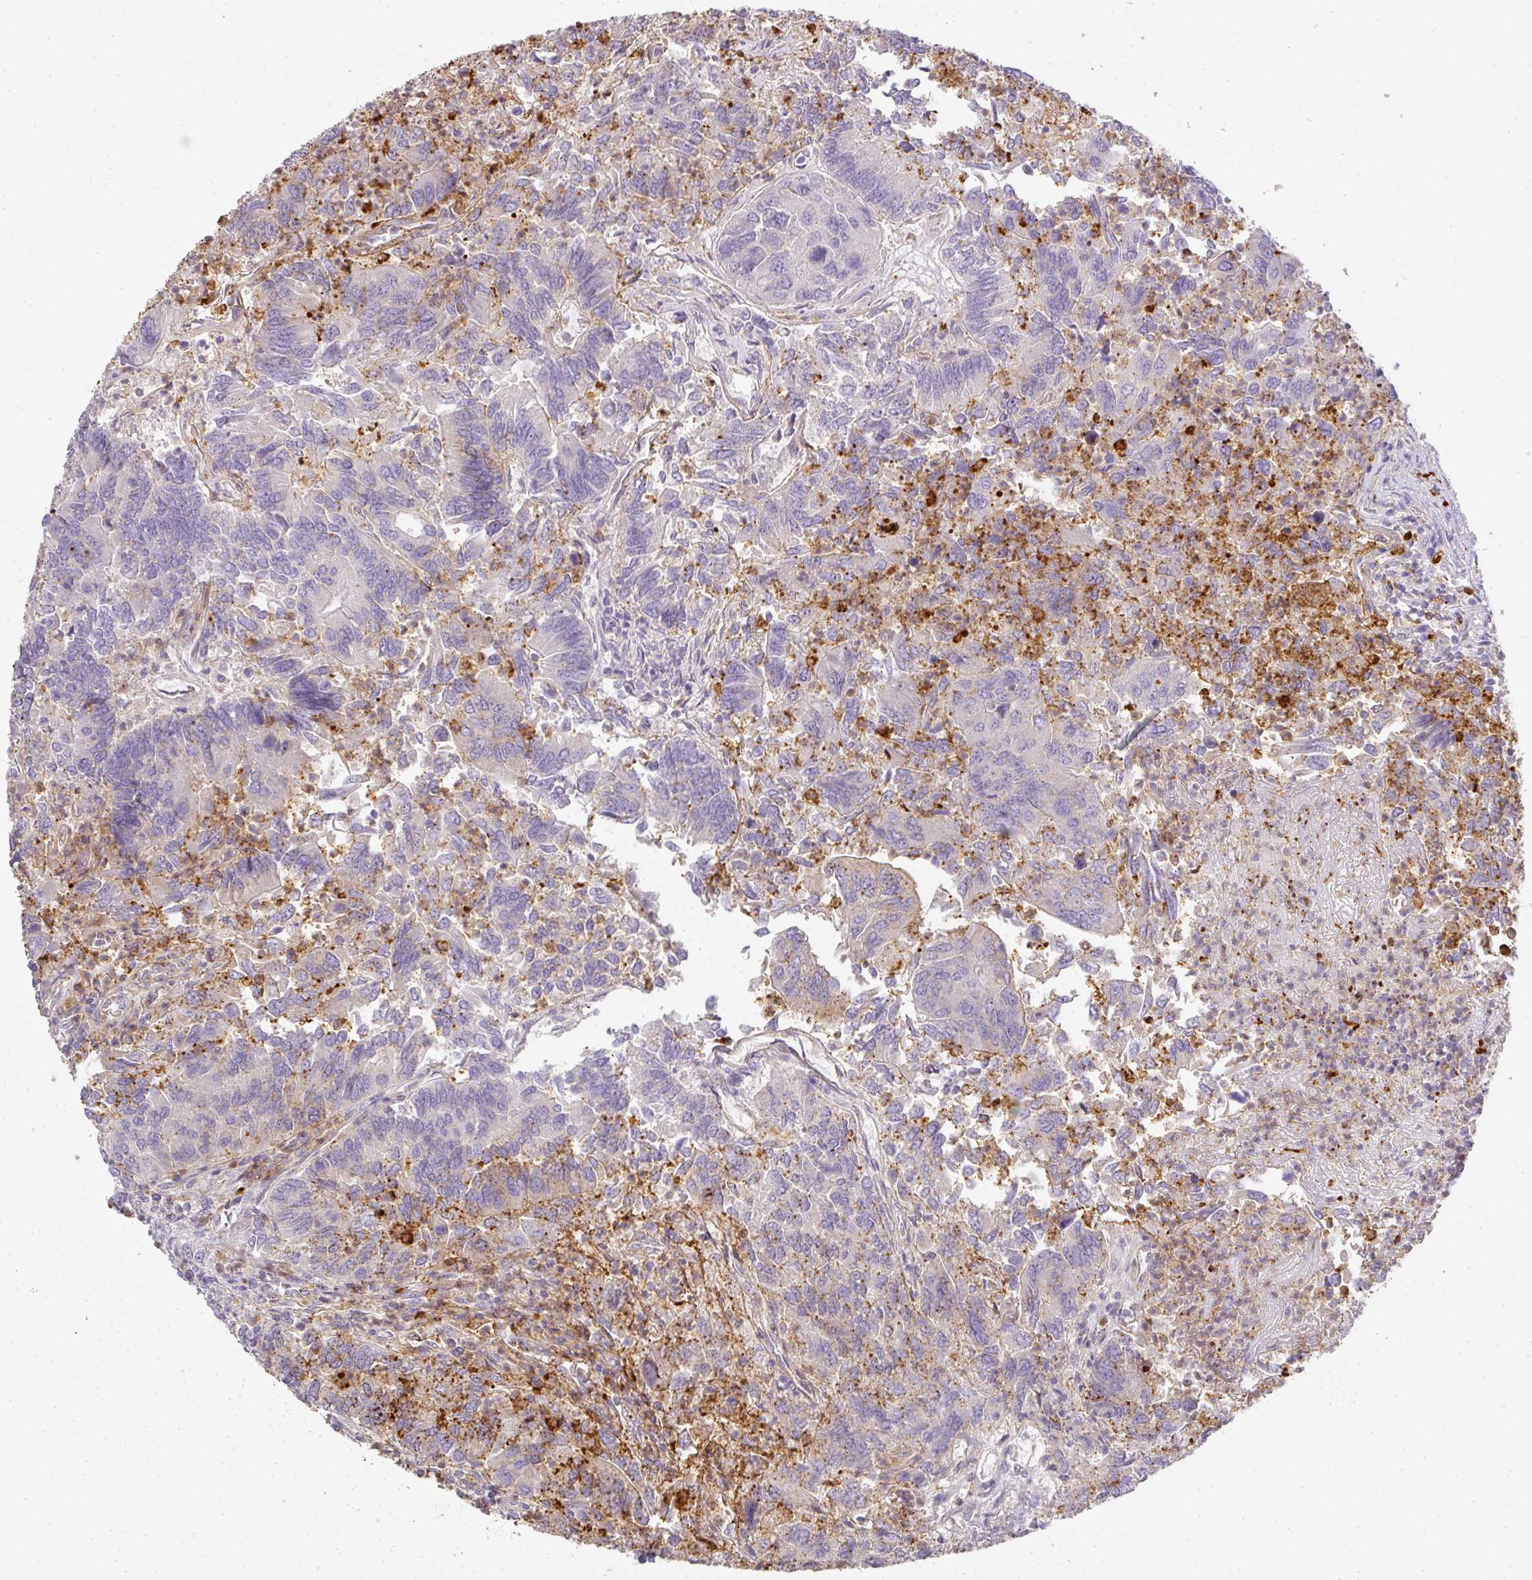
{"staining": {"intensity": "negative", "quantity": "none", "location": "none"}, "tissue": "colorectal cancer", "cell_type": "Tumor cells", "image_type": "cancer", "snomed": [{"axis": "morphology", "description": "Adenocarcinoma, NOS"}, {"axis": "topography", "description": "Colon"}], "caption": "Tumor cells show no significant expression in colorectal cancer.", "gene": "HHEX", "patient": {"sex": "female", "age": 67}}